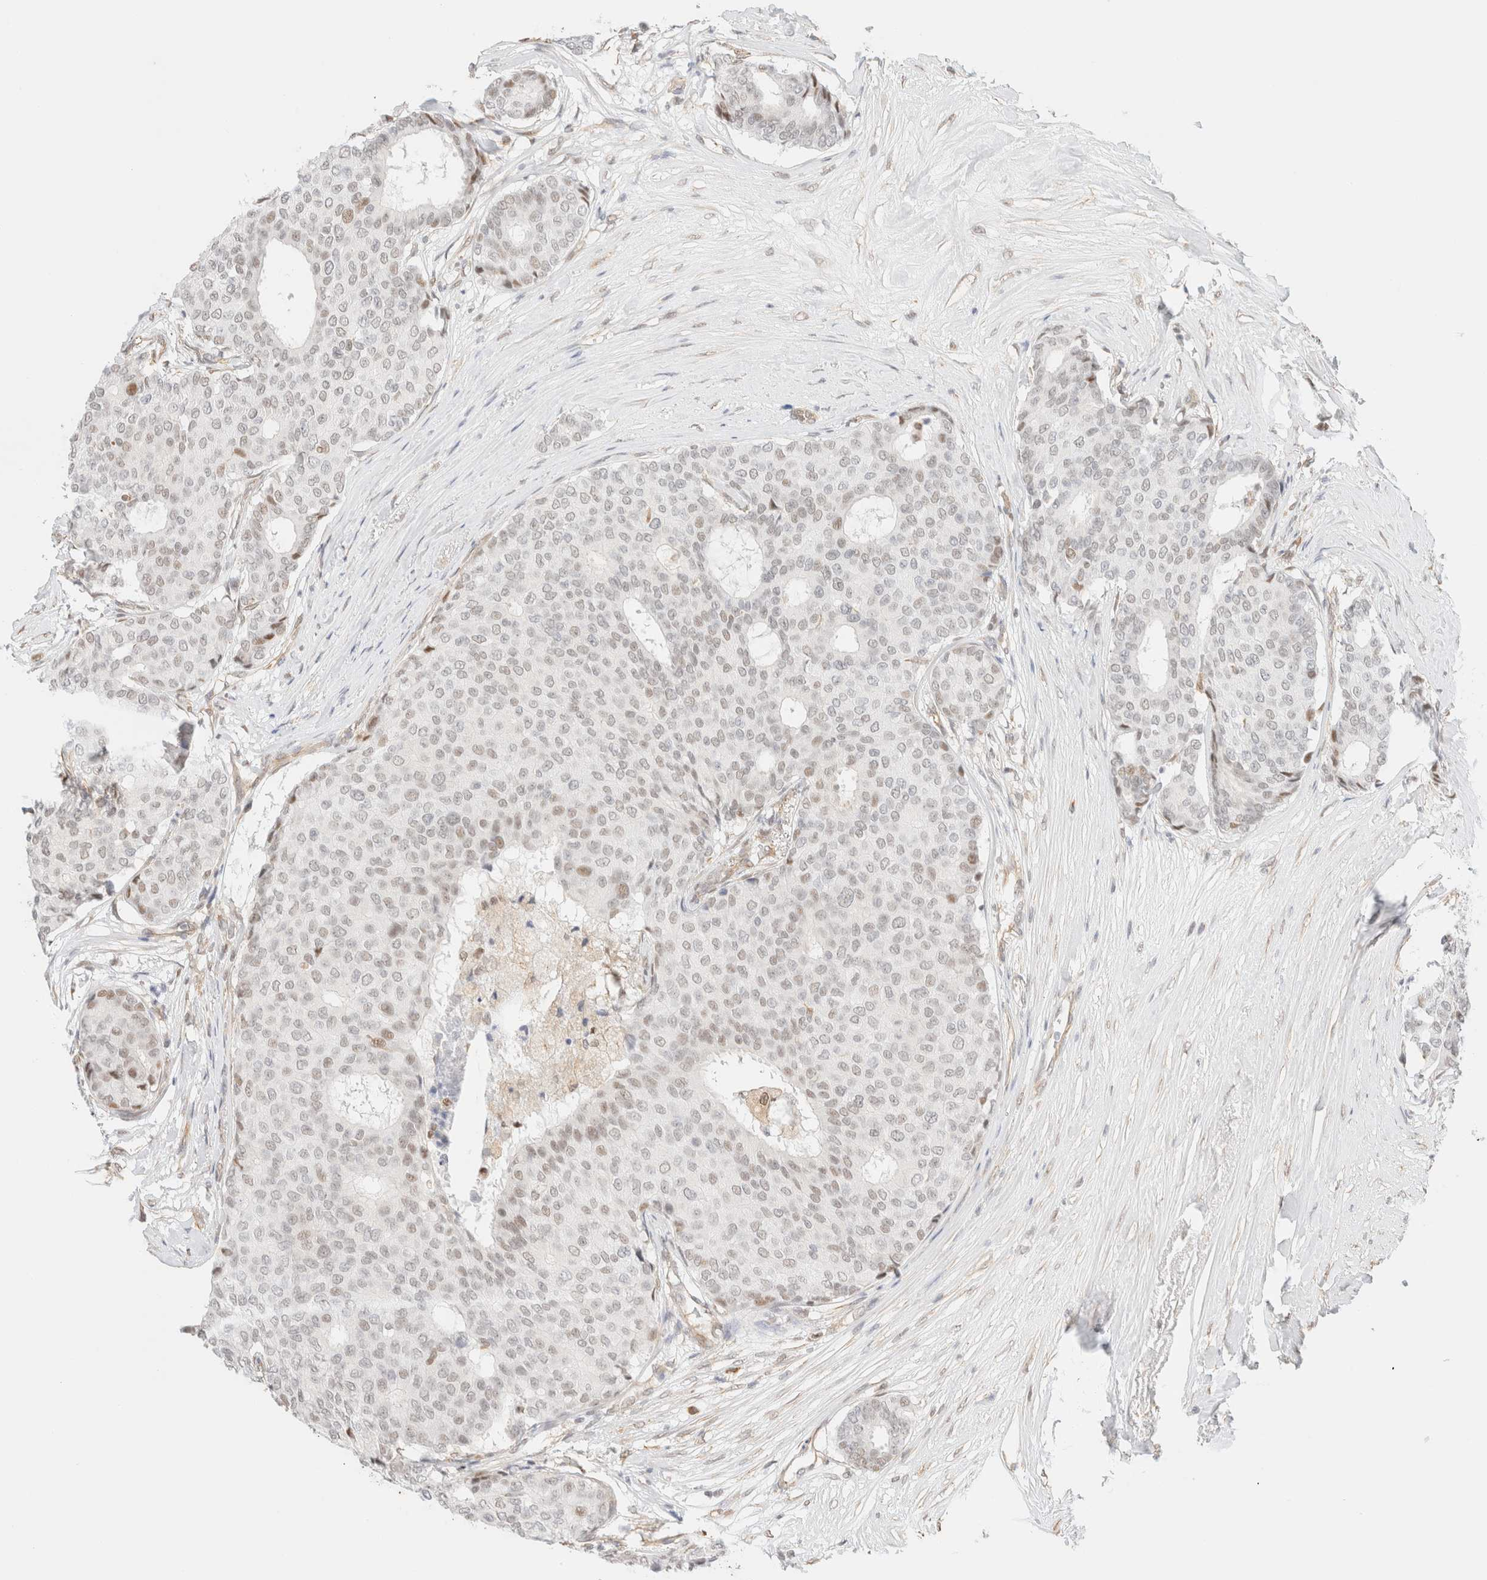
{"staining": {"intensity": "weak", "quantity": "<25%", "location": "nuclear"}, "tissue": "breast cancer", "cell_type": "Tumor cells", "image_type": "cancer", "snomed": [{"axis": "morphology", "description": "Duct carcinoma"}, {"axis": "topography", "description": "Breast"}], "caption": "Breast cancer (infiltrating ductal carcinoma) was stained to show a protein in brown. There is no significant expression in tumor cells. (DAB (3,3'-diaminobenzidine) immunohistochemistry (IHC) with hematoxylin counter stain).", "gene": "ARID5A", "patient": {"sex": "female", "age": 75}}